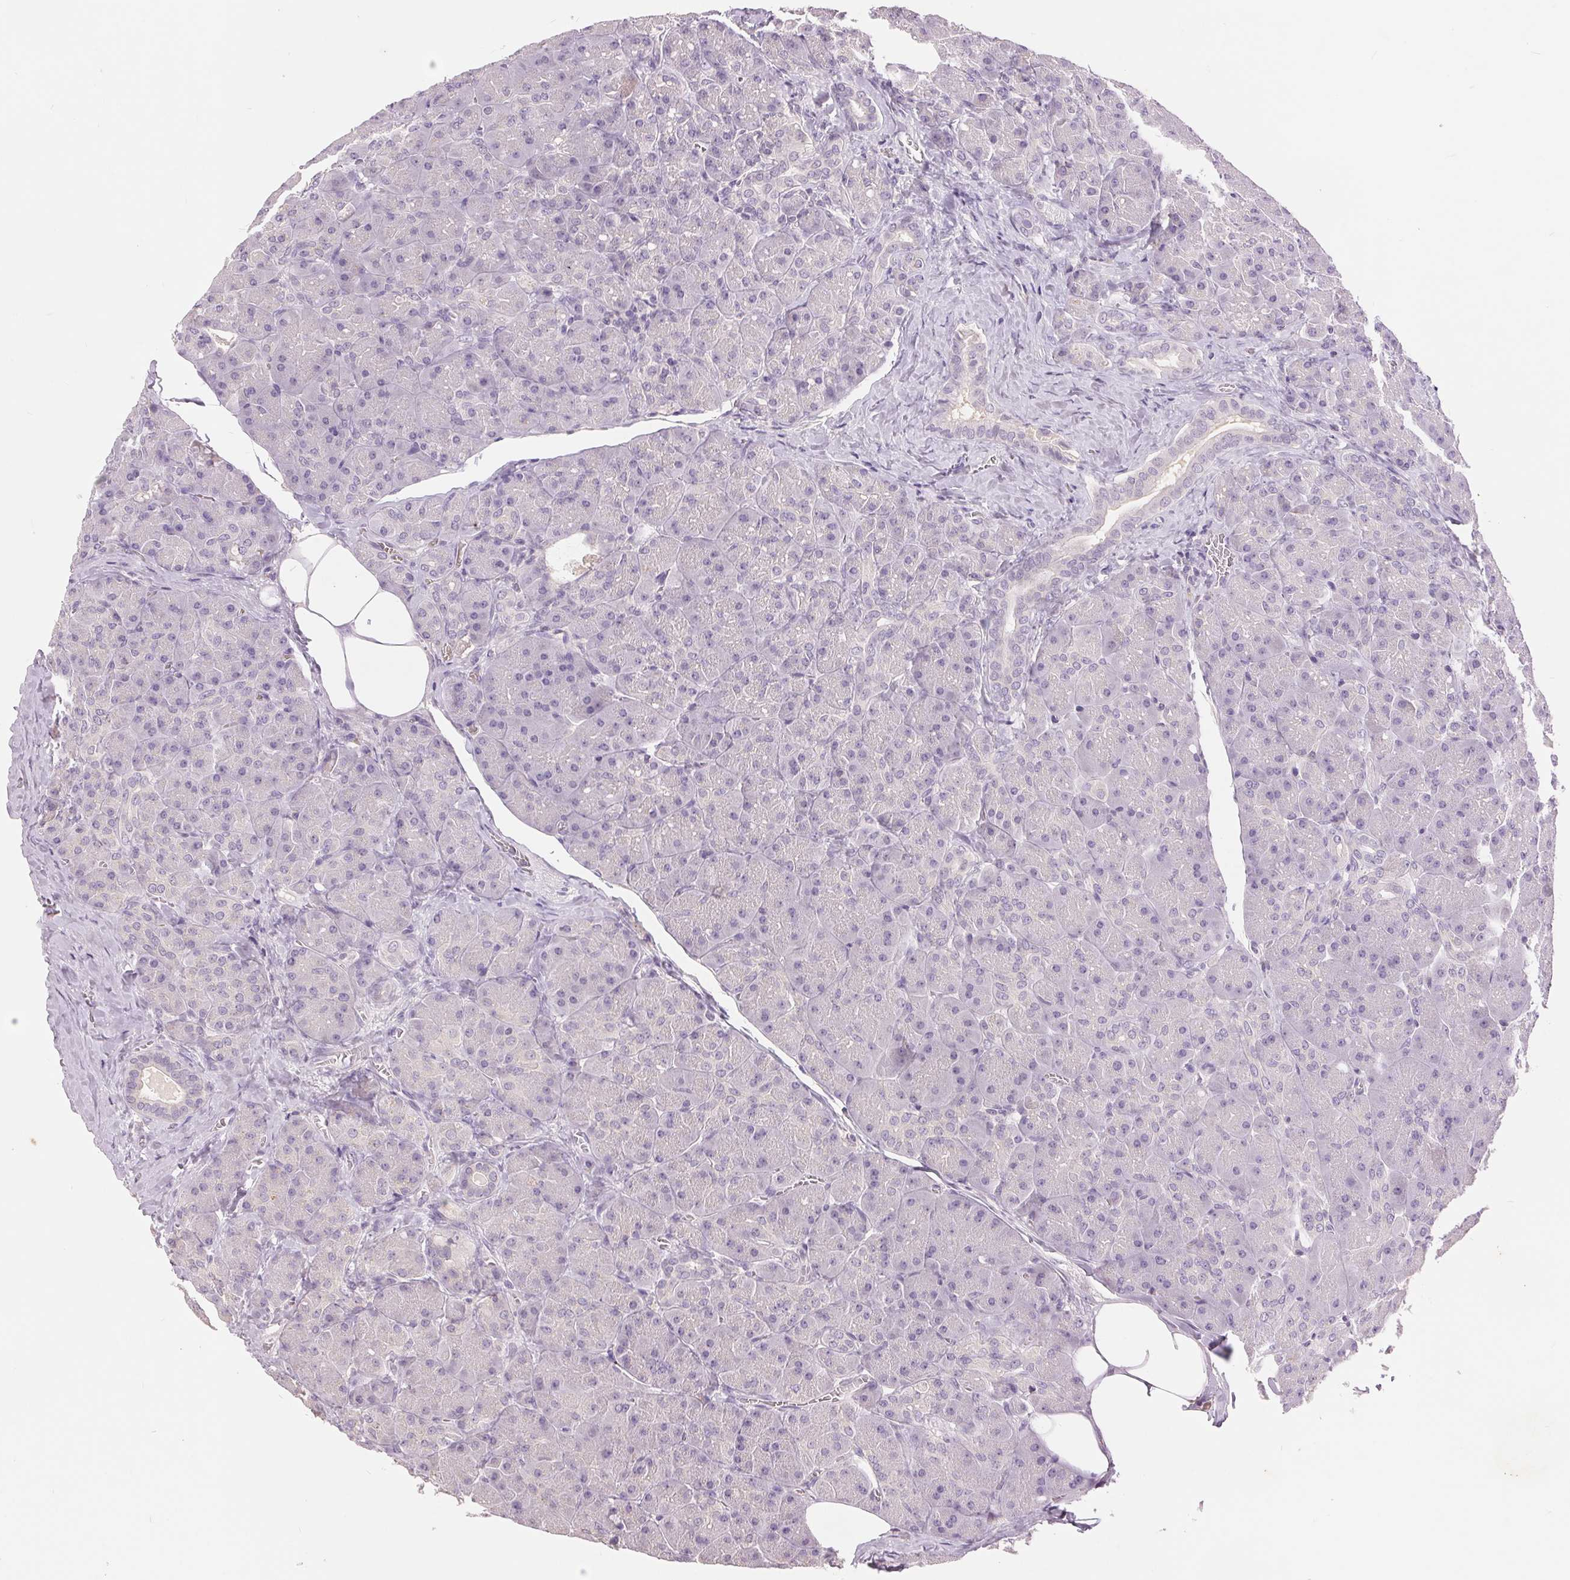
{"staining": {"intensity": "negative", "quantity": "none", "location": "none"}, "tissue": "pancreas", "cell_type": "Exocrine glandular cells", "image_type": "normal", "snomed": [{"axis": "morphology", "description": "Normal tissue, NOS"}, {"axis": "topography", "description": "Pancreas"}], "caption": "IHC image of benign human pancreas stained for a protein (brown), which demonstrates no staining in exocrine glandular cells.", "gene": "FXYD4", "patient": {"sex": "male", "age": 55}}